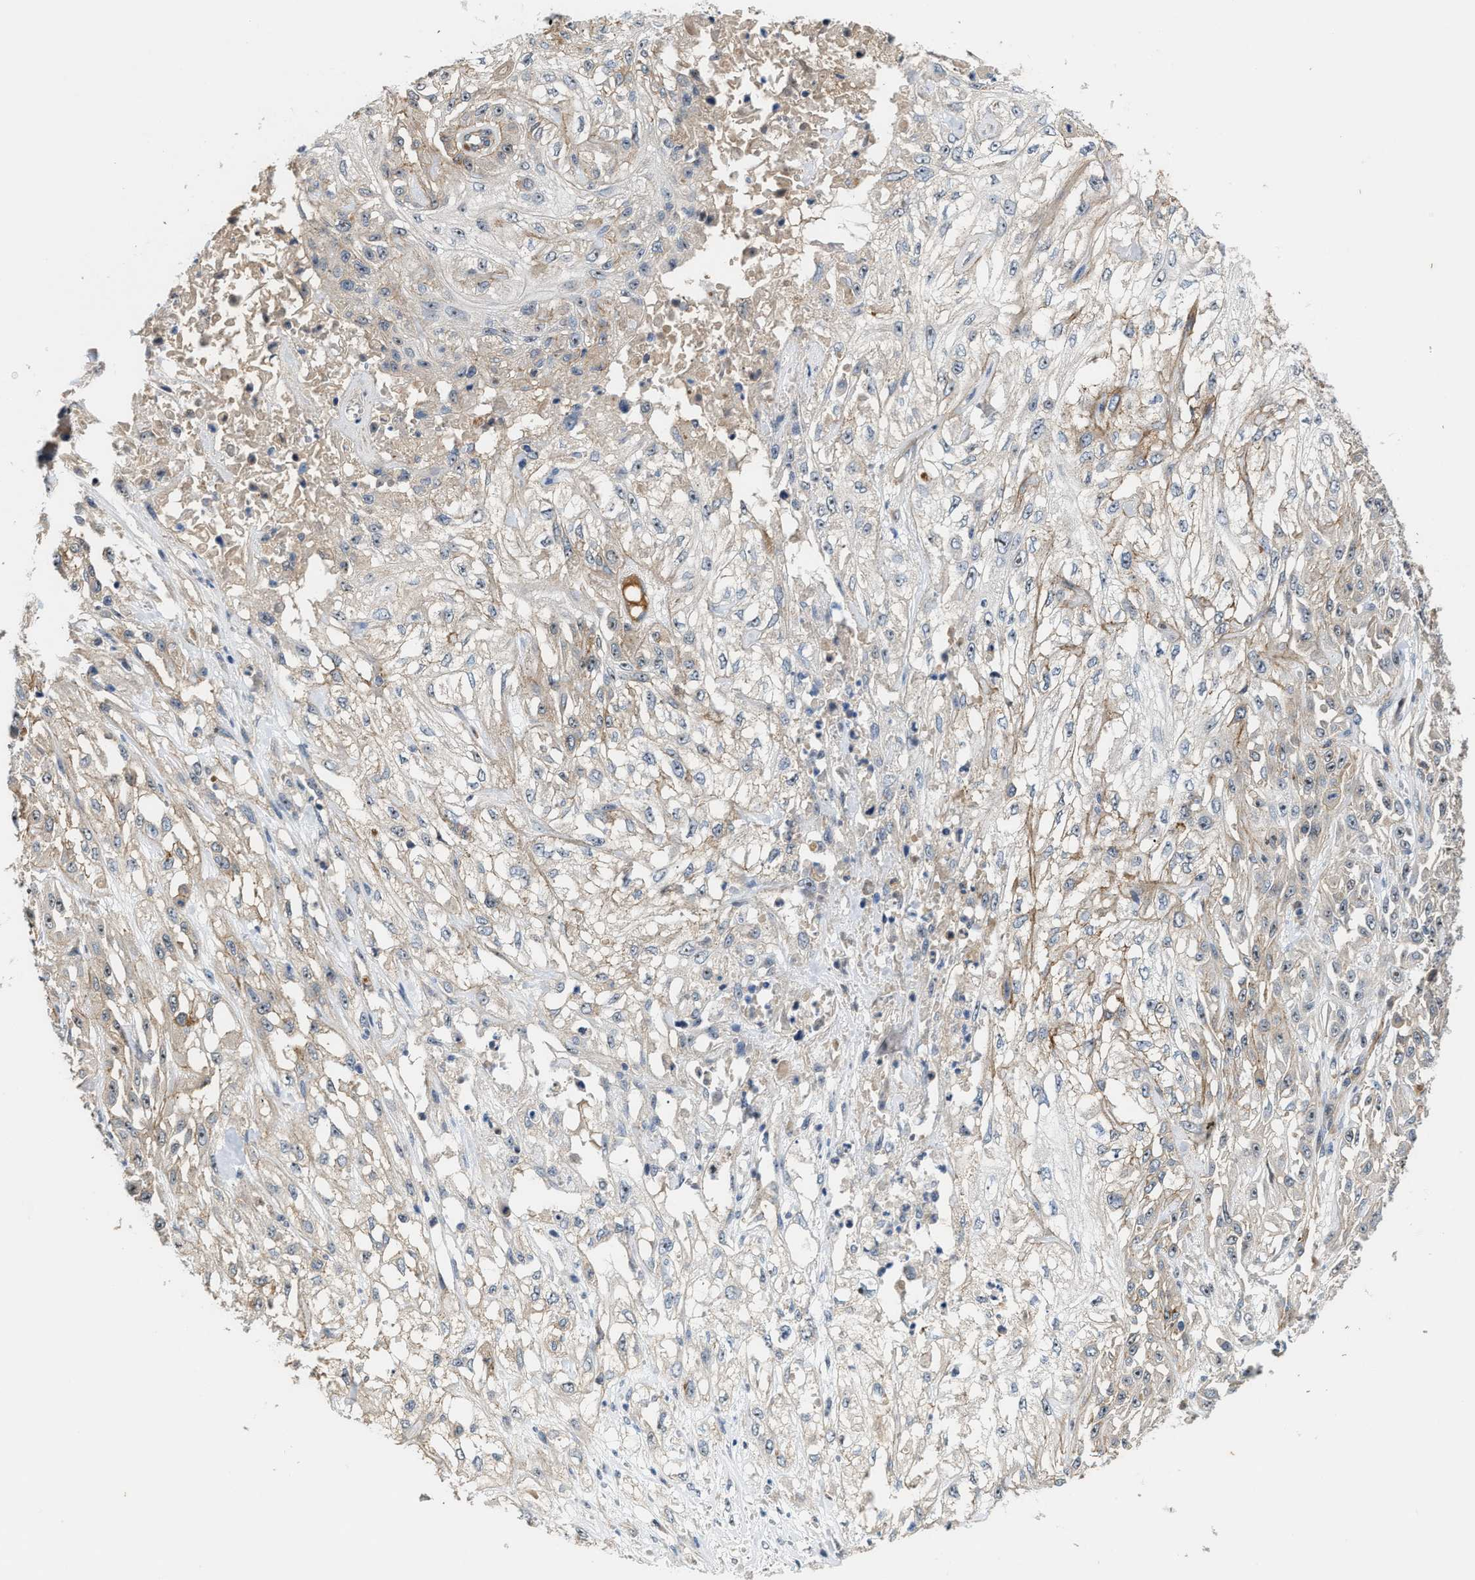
{"staining": {"intensity": "weak", "quantity": "25%-75%", "location": "cytoplasmic/membranous,nuclear"}, "tissue": "skin cancer", "cell_type": "Tumor cells", "image_type": "cancer", "snomed": [{"axis": "morphology", "description": "Squamous cell carcinoma, NOS"}, {"axis": "morphology", "description": "Squamous cell carcinoma, metastatic, NOS"}, {"axis": "topography", "description": "Skin"}, {"axis": "topography", "description": "Lymph node"}], "caption": "Immunohistochemistry (IHC) micrograph of skin cancer stained for a protein (brown), which displays low levels of weak cytoplasmic/membranous and nuclear positivity in approximately 25%-75% of tumor cells.", "gene": "ZNF783", "patient": {"sex": "male", "age": 75}}